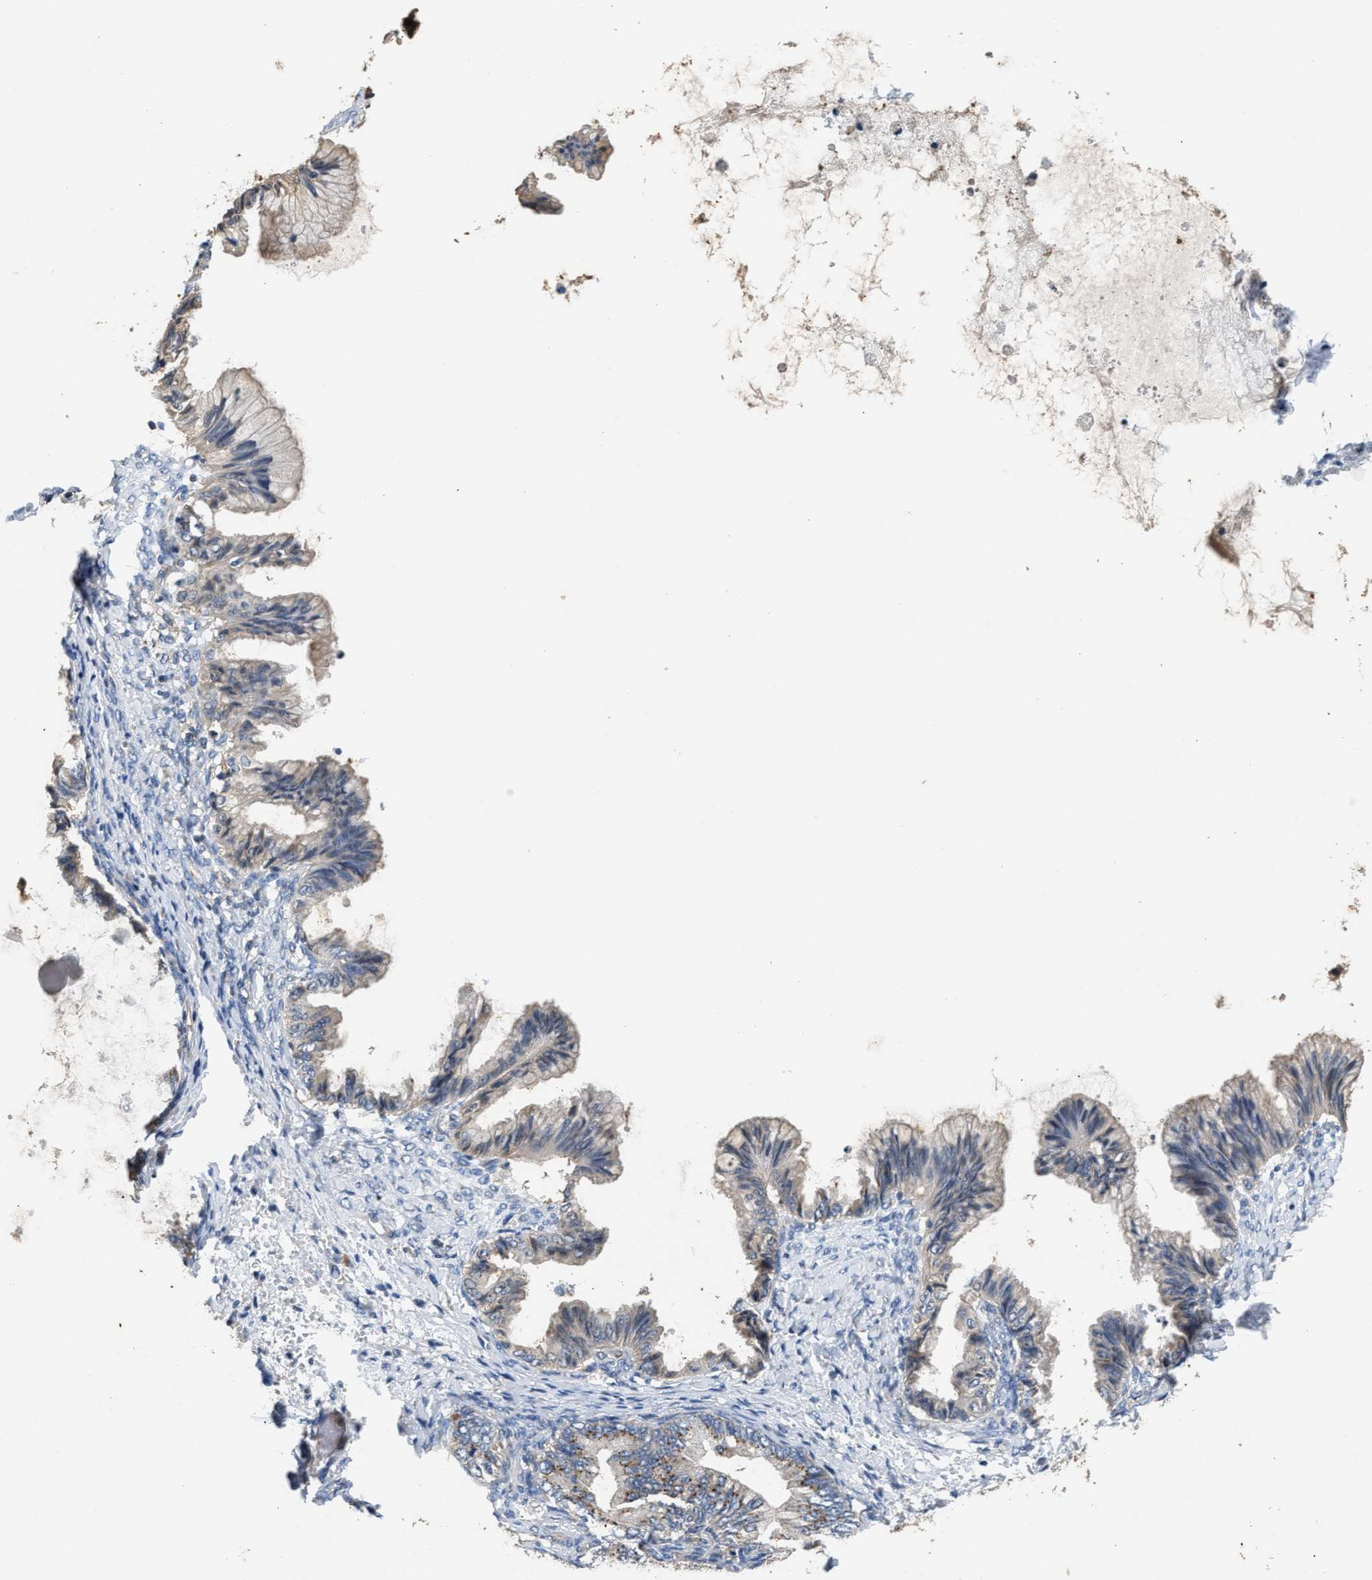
{"staining": {"intensity": "weak", "quantity": "<25%", "location": "cytoplasmic/membranous"}, "tissue": "ovarian cancer", "cell_type": "Tumor cells", "image_type": "cancer", "snomed": [{"axis": "morphology", "description": "Cystadenocarcinoma, mucinous, NOS"}, {"axis": "topography", "description": "Ovary"}], "caption": "This is an immunohistochemistry image of human ovarian mucinous cystadenocarcinoma. There is no expression in tumor cells.", "gene": "CHUK", "patient": {"sex": "female", "age": 36}}